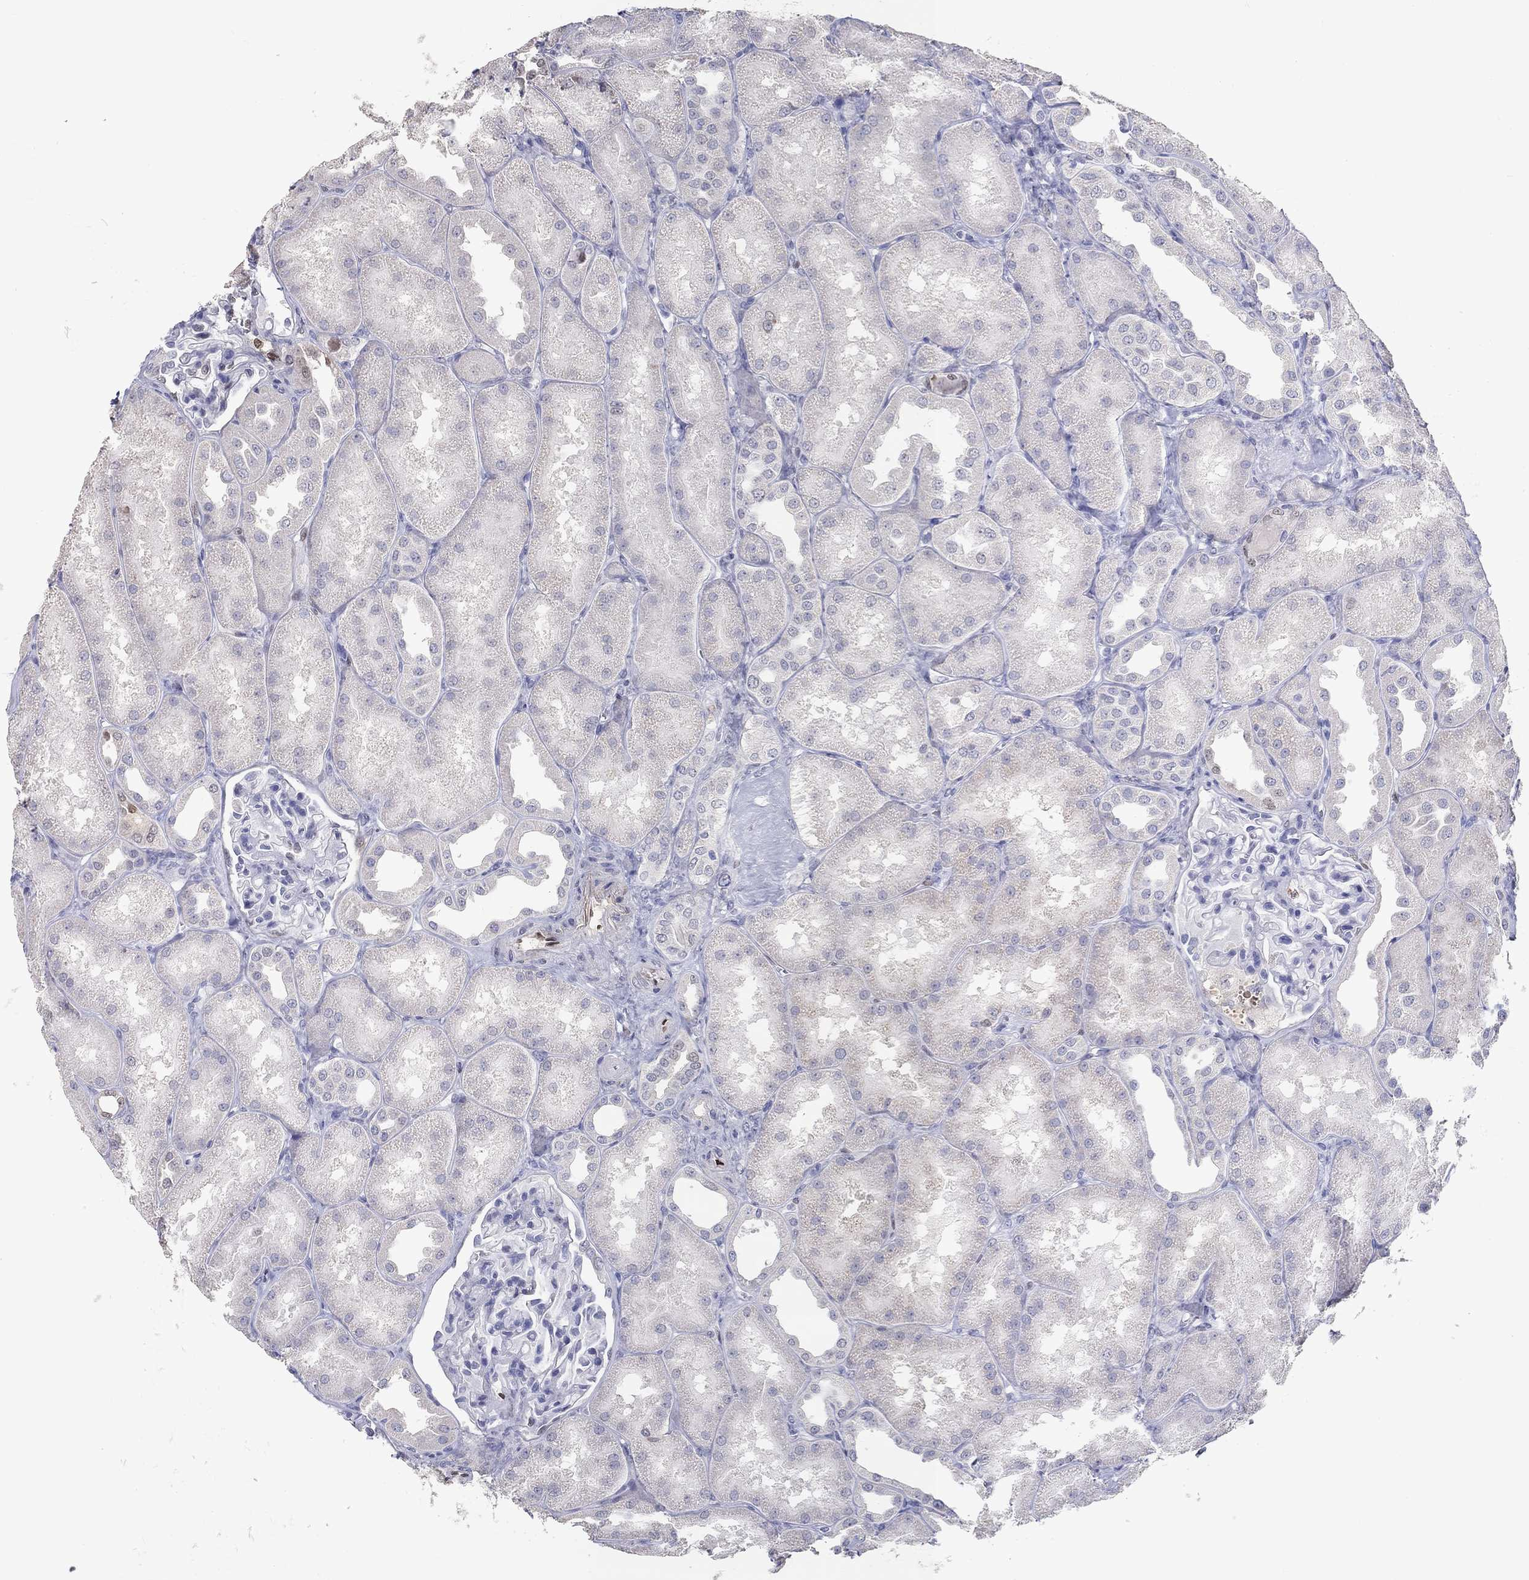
{"staining": {"intensity": "weak", "quantity": "<25%", "location": "nuclear"}, "tissue": "kidney", "cell_type": "Cells in glomeruli", "image_type": "normal", "snomed": [{"axis": "morphology", "description": "Normal tissue, NOS"}, {"axis": "topography", "description": "Kidney"}], "caption": "The IHC image has no significant staining in cells in glomeruli of kidney.", "gene": "FGF2", "patient": {"sex": "male", "age": 61}}